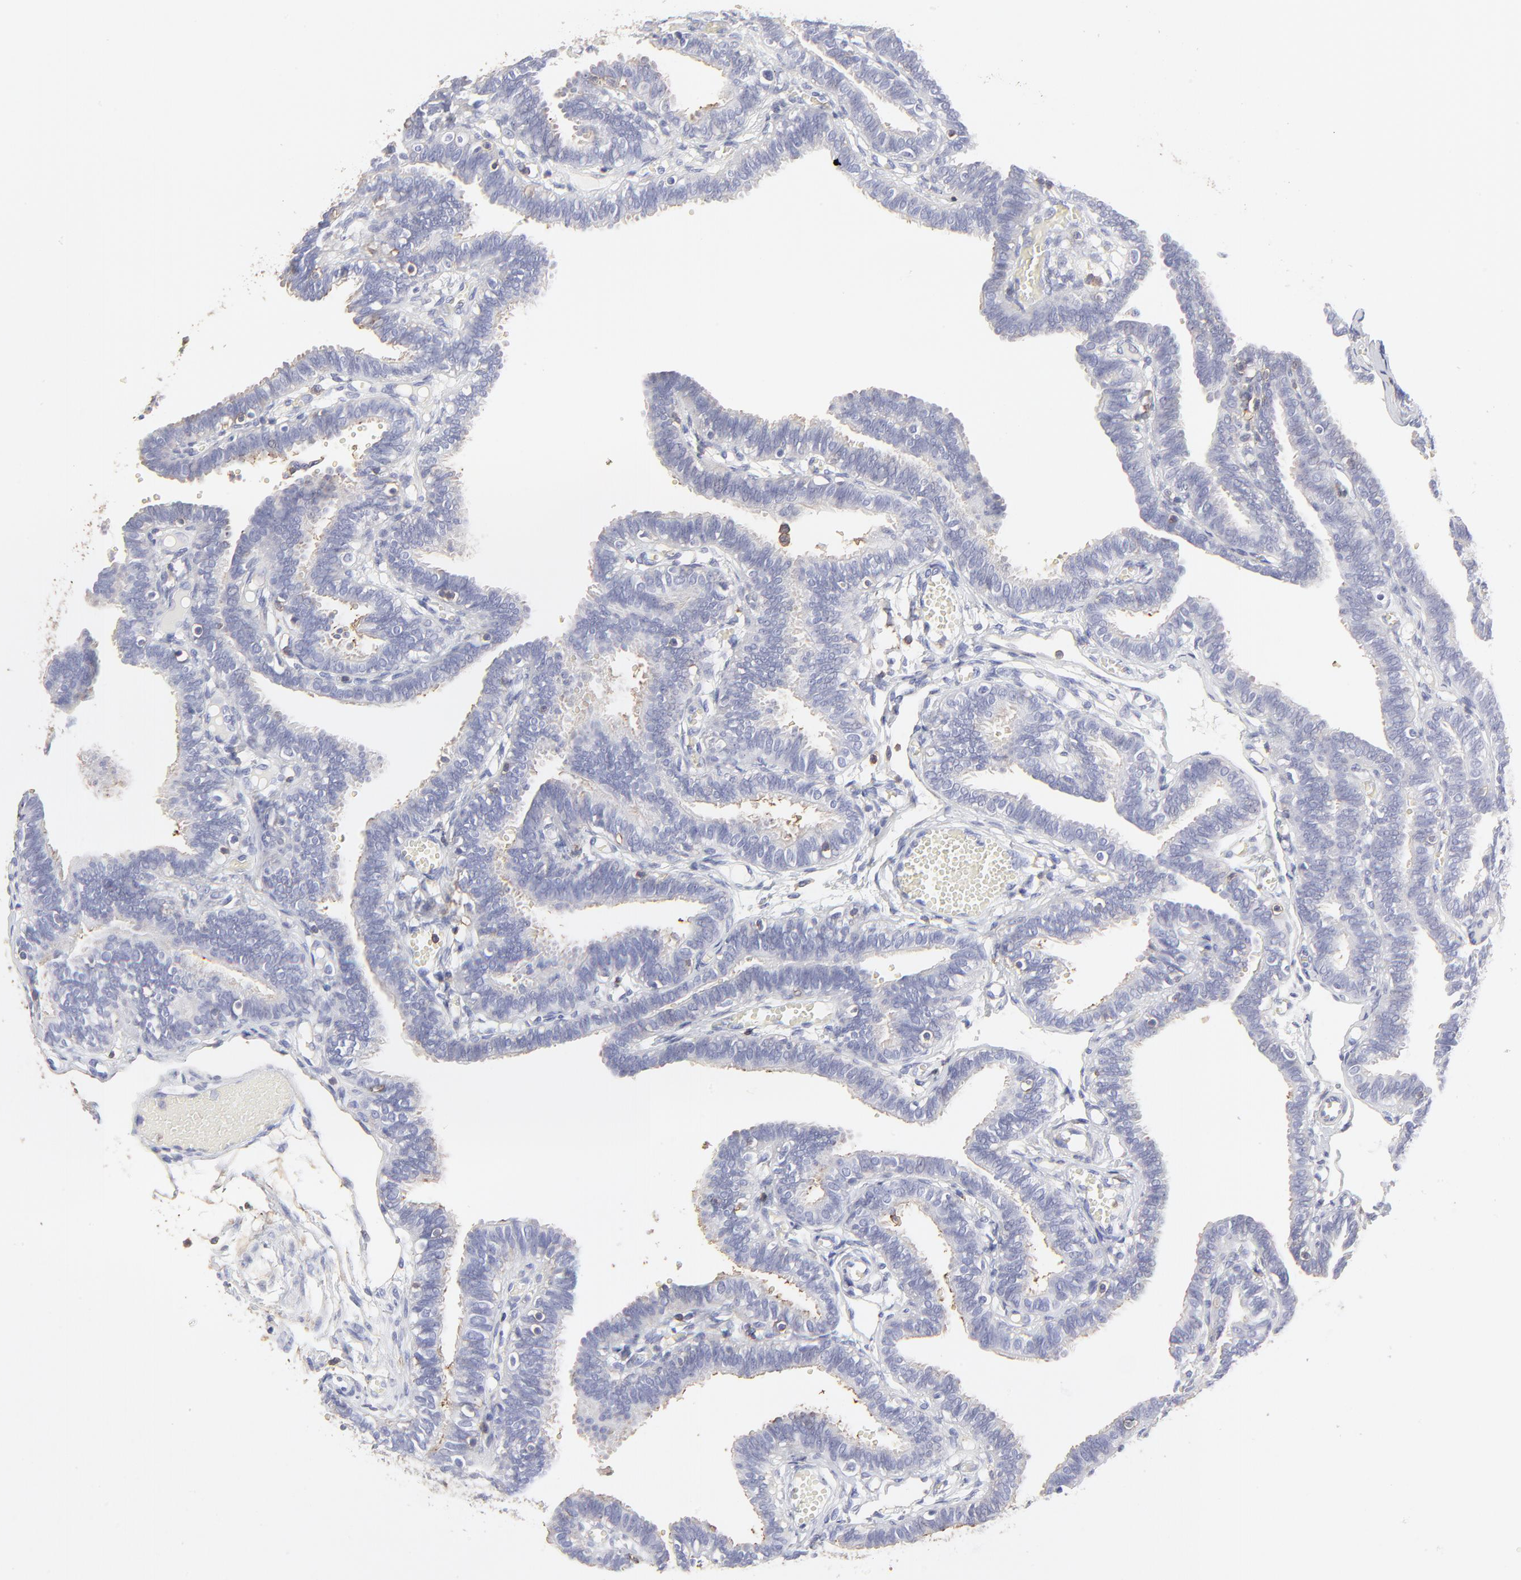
{"staining": {"intensity": "negative", "quantity": "none", "location": "none"}, "tissue": "fallopian tube", "cell_type": "Glandular cells", "image_type": "normal", "snomed": [{"axis": "morphology", "description": "Normal tissue, NOS"}, {"axis": "topography", "description": "Fallopian tube"}], "caption": "This is a image of immunohistochemistry (IHC) staining of benign fallopian tube, which shows no staining in glandular cells.", "gene": "ANXA6", "patient": {"sex": "female", "age": 29}}